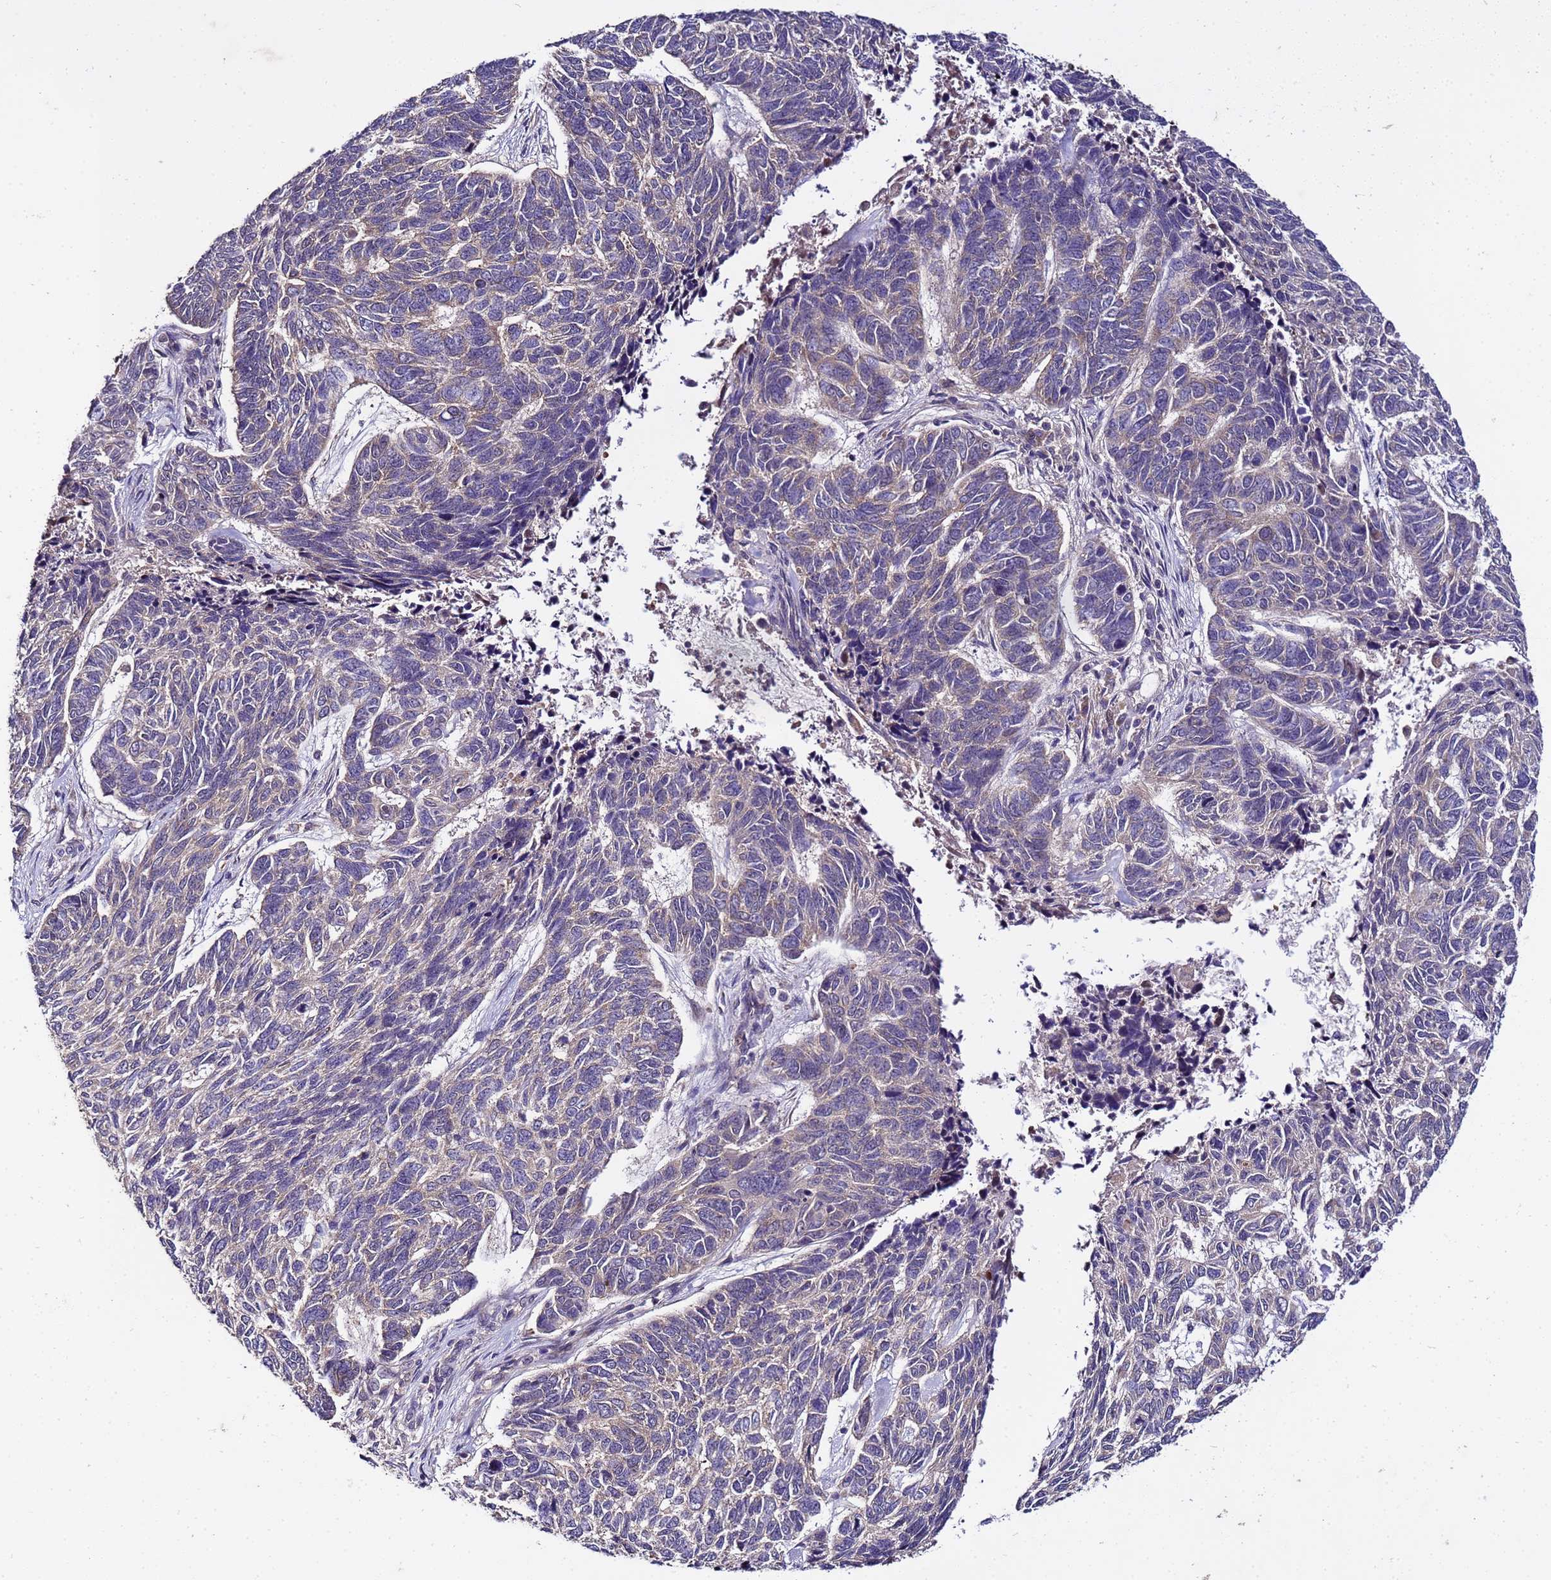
{"staining": {"intensity": "negative", "quantity": "none", "location": "none"}, "tissue": "skin cancer", "cell_type": "Tumor cells", "image_type": "cancer", "snomed": [{"axis": "morphology", "description": "Basal cell carcinoma"}, {"axis": "topography", "description": "Skin"}], "caption": "There is no significant positivity in tumor cells of skin cancer.", "gene": "GSPT2", "patient": {"sex": "female", "age": 65}}